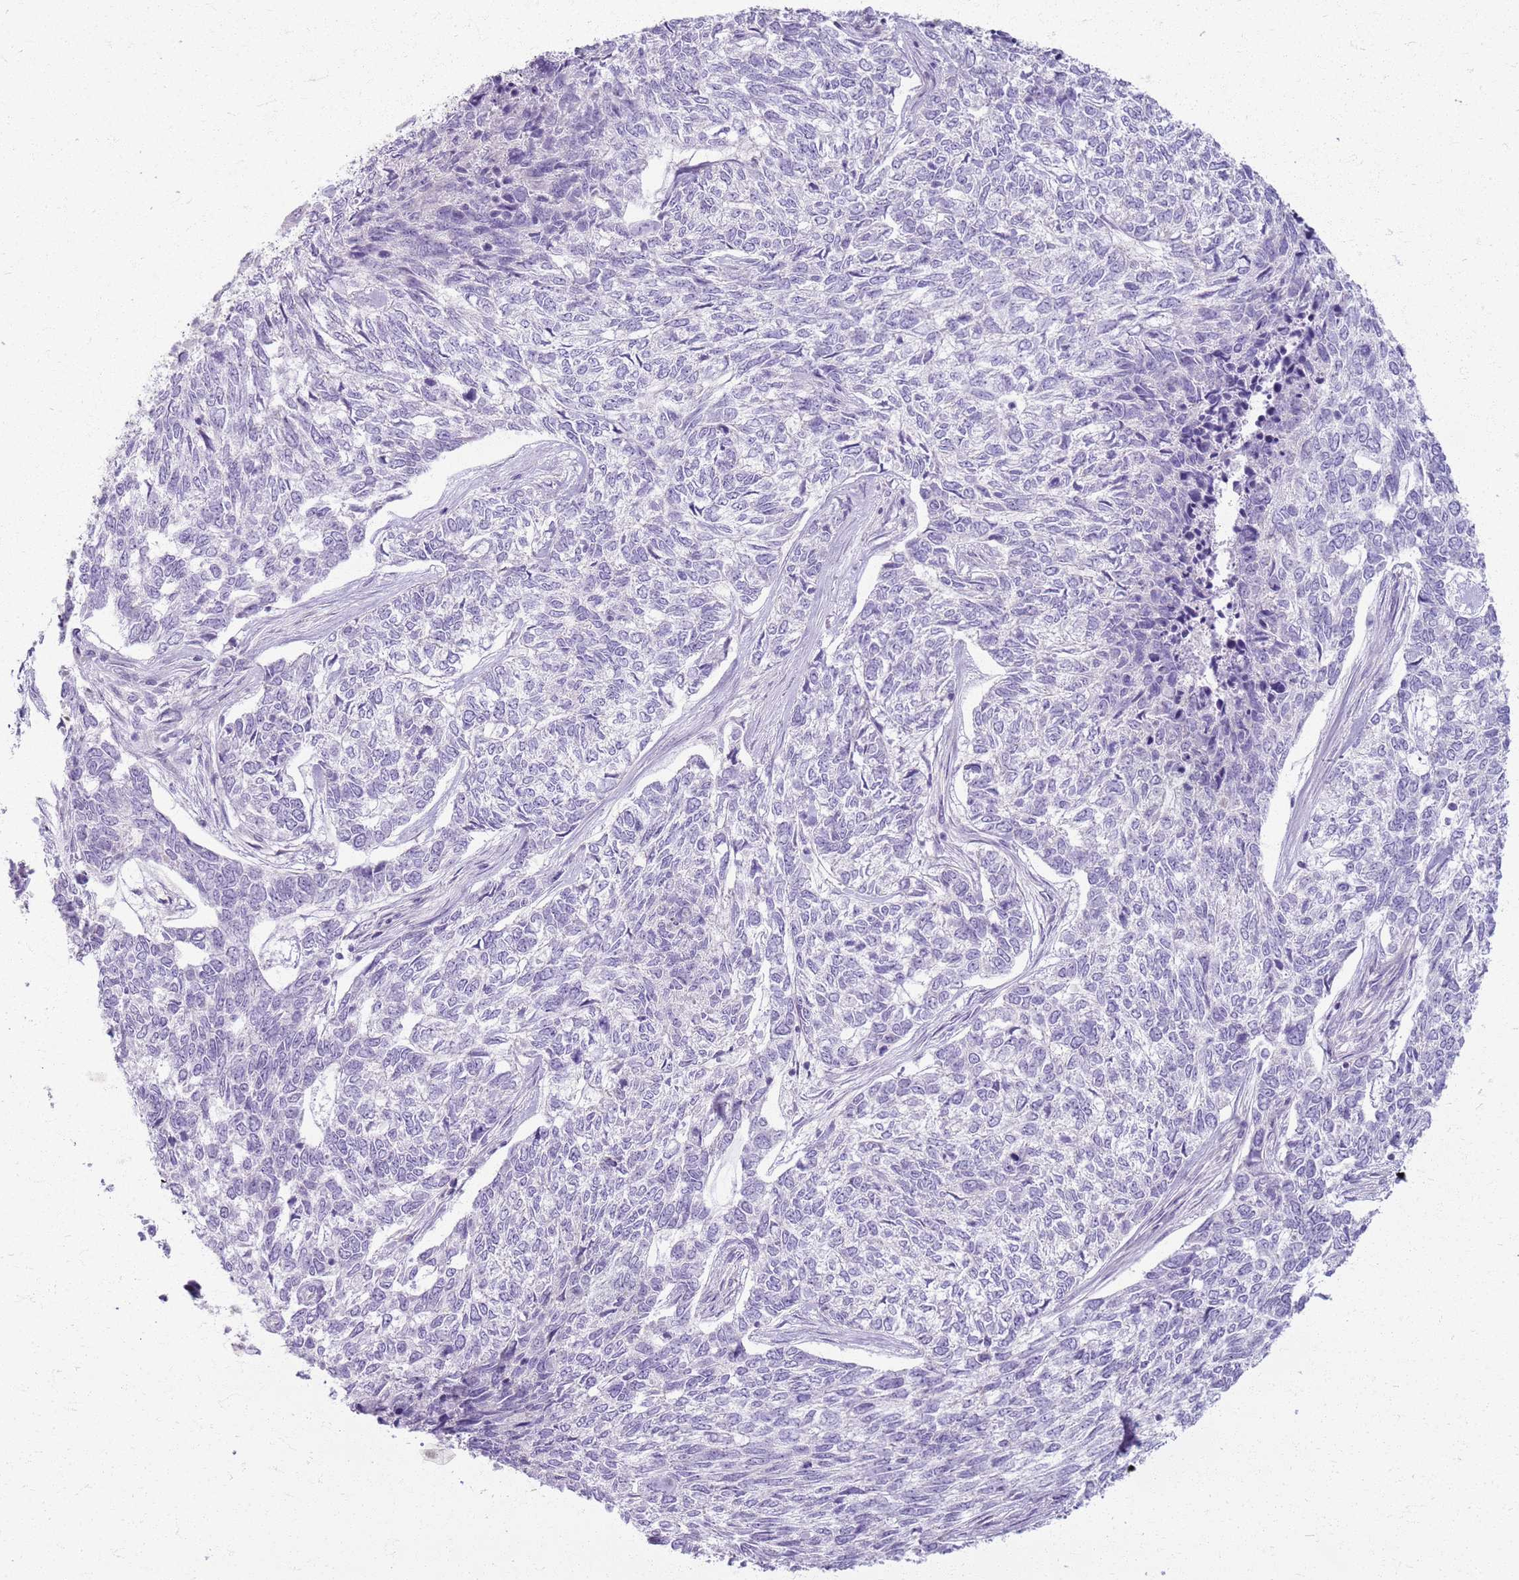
{"staining": {"intensity": "negative", "quantity": "none", "location": "none"}, "tissue": "skin cancer", "cell_type": "Tumor cells", "image_type": "cancer", "snomed": [{"axis": "morphology", "description": "Basal cell carcinoma"}, {"axis": "topography", "description": "Skin"}], "caption": "IHC image of neoplastic tissue: skin cancer (basal cell carcinoma) stained with DAB exhibits no significant protein staining in tumor cells.", "gene": "CSRP3", "patient": {"sex": "female", "age": 65}}